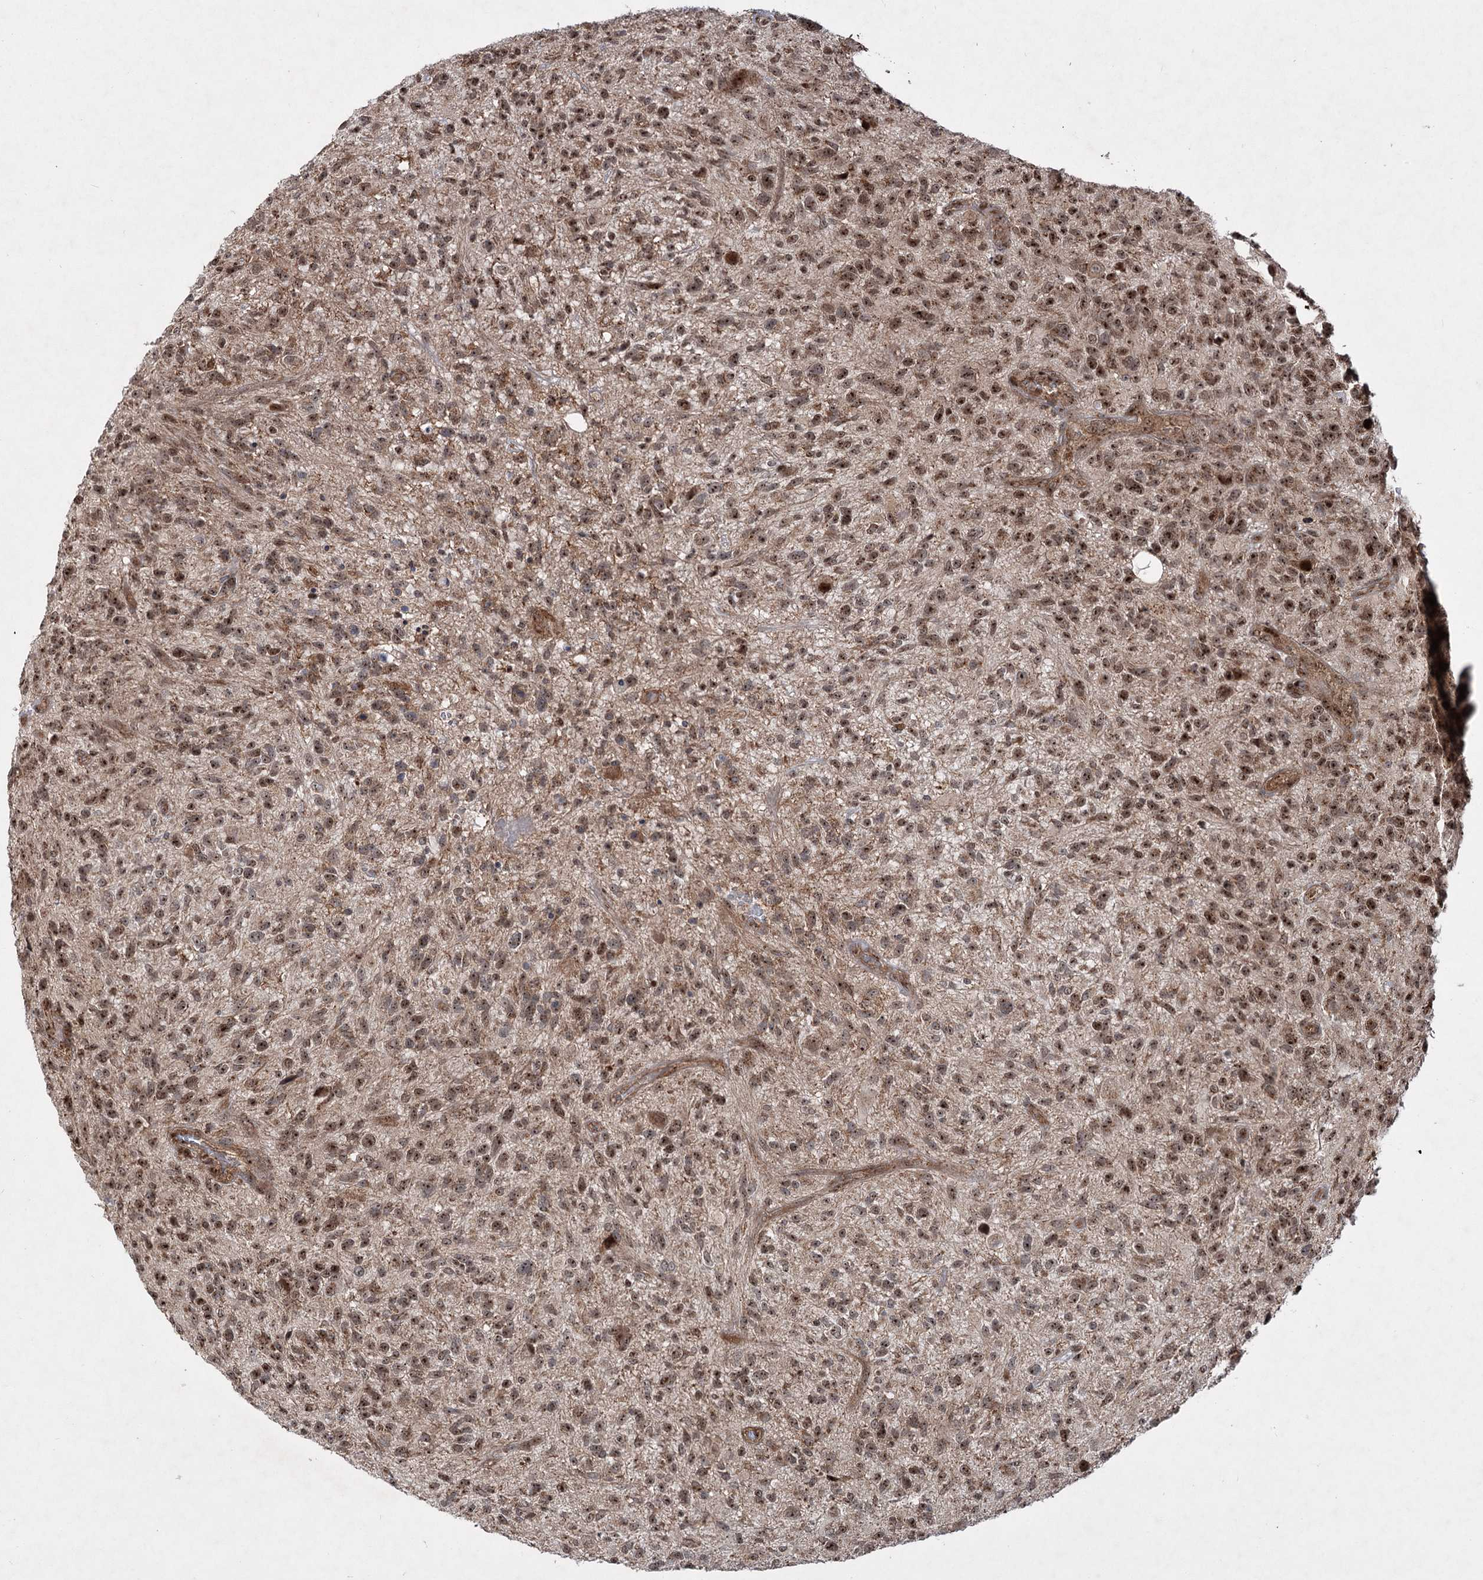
{"staining": {"intensity": "moderate", "quantity": ">75%", "location": "cytoplasmic/membranous,nuclear"}, "tissue": "glioma", "cell_type": "Tumor cells", "image_type": "cancer", "snomed": [{"axis": "morphology", "description": "Glioma, malignant, High grade"}, {"axis": "topography", "description": "Brain"}], "caption": "Glioma stained with immunohistochemistry (IHC) reveals moderate cytoplasmic/membranous and nuclear positivity in approximately >75% of tumor cells.", "gene": "SERINC5", "patient": {"sex": "male", "age": 47}}